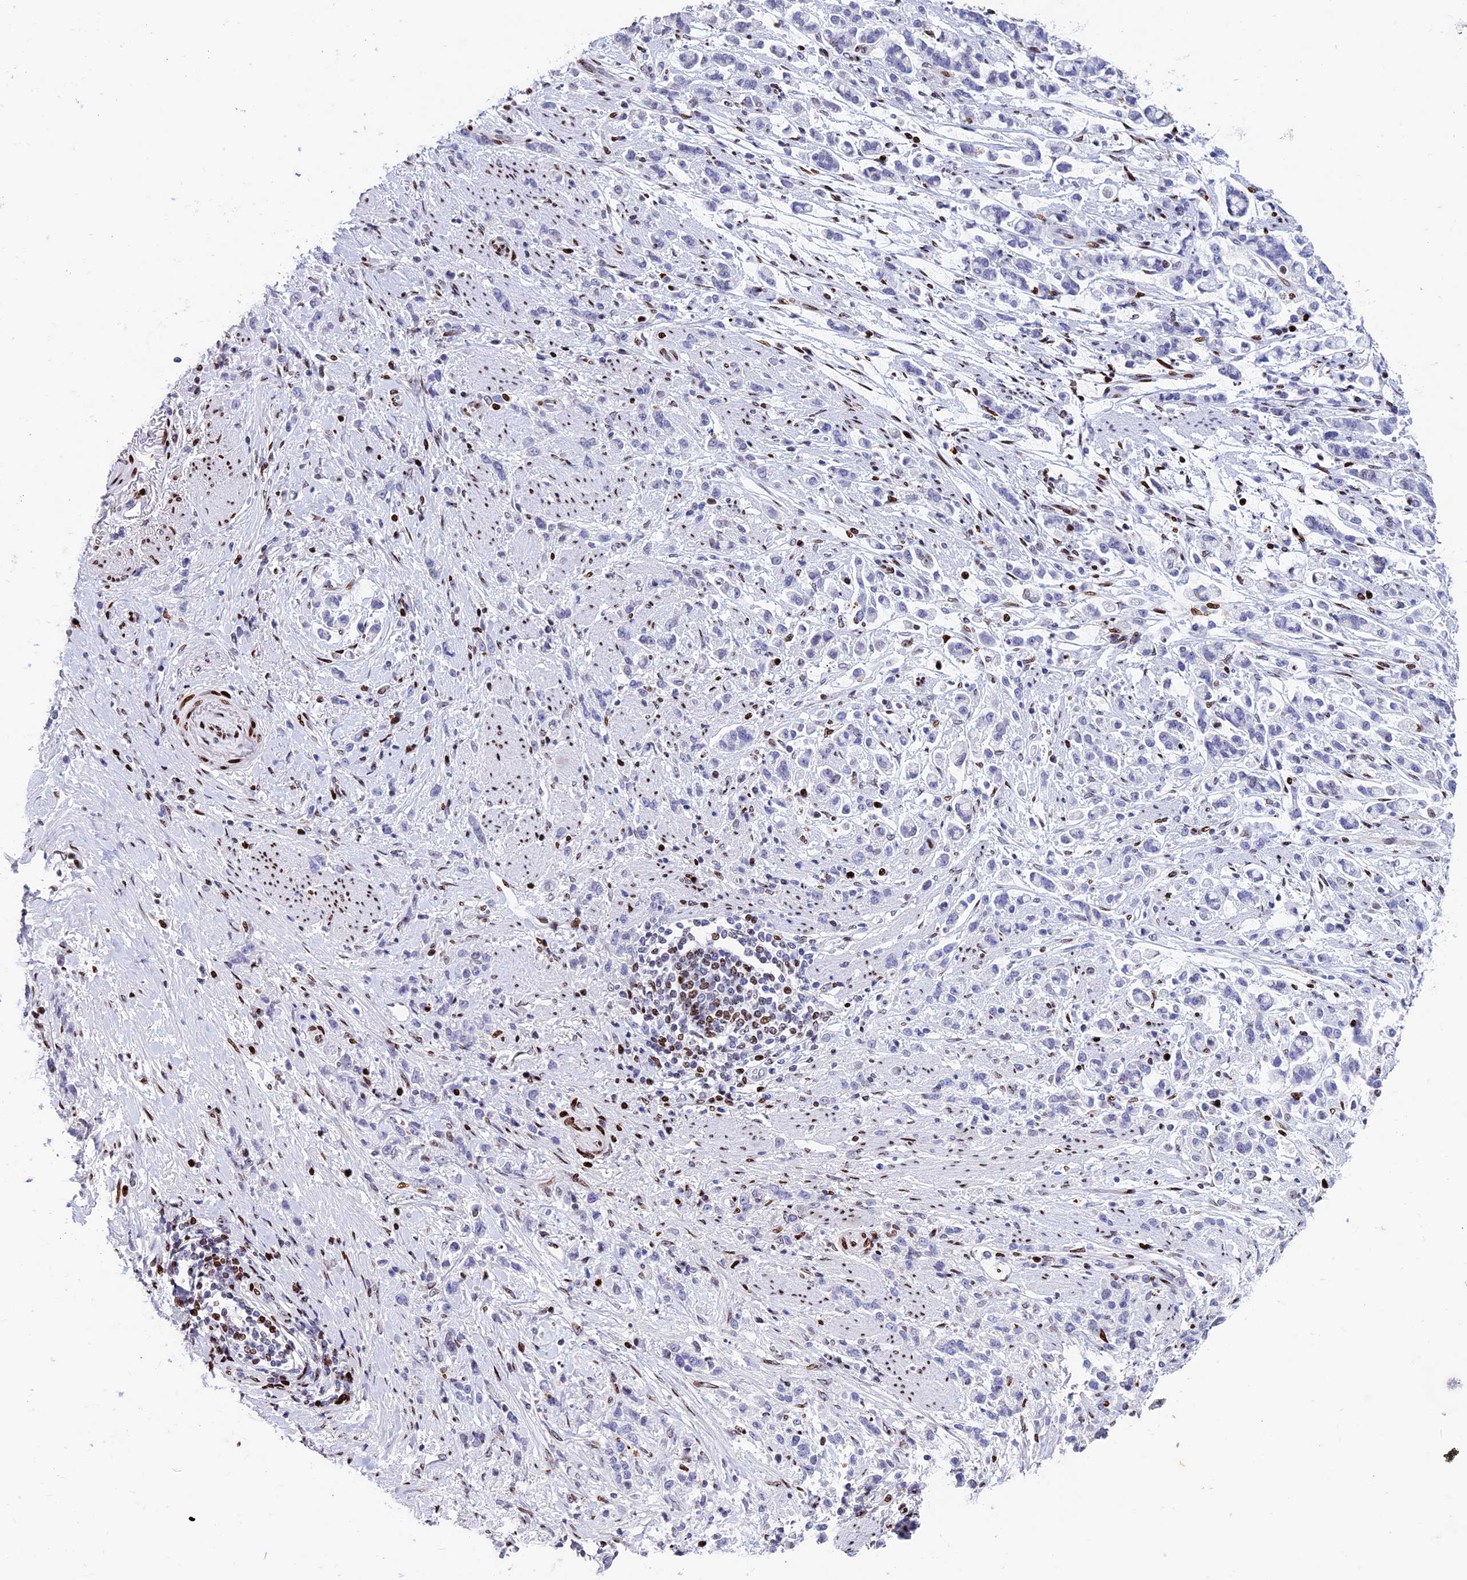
{"staining": {"intensity": "negative", "quantity": "none", "location": "none"}, "tissue": "stomach cancer", "cell_type": "Tumor cells", "image_type": "cancer", "snomed": [{"axis": "morphology", "description": "Adenocarcinoma, NOS"}, {"axis": "topography", "description": "Stomach"}], "caption": "Tumor cells are negative for brown protein staining in adenocarcinoma (stomach). (Brightfield microscopy of DAB (3,3'-diaminobenzidine) IHC at high magnification).", "gene": "BTBD3", "patient": {"sex": "female", "age": 60}}